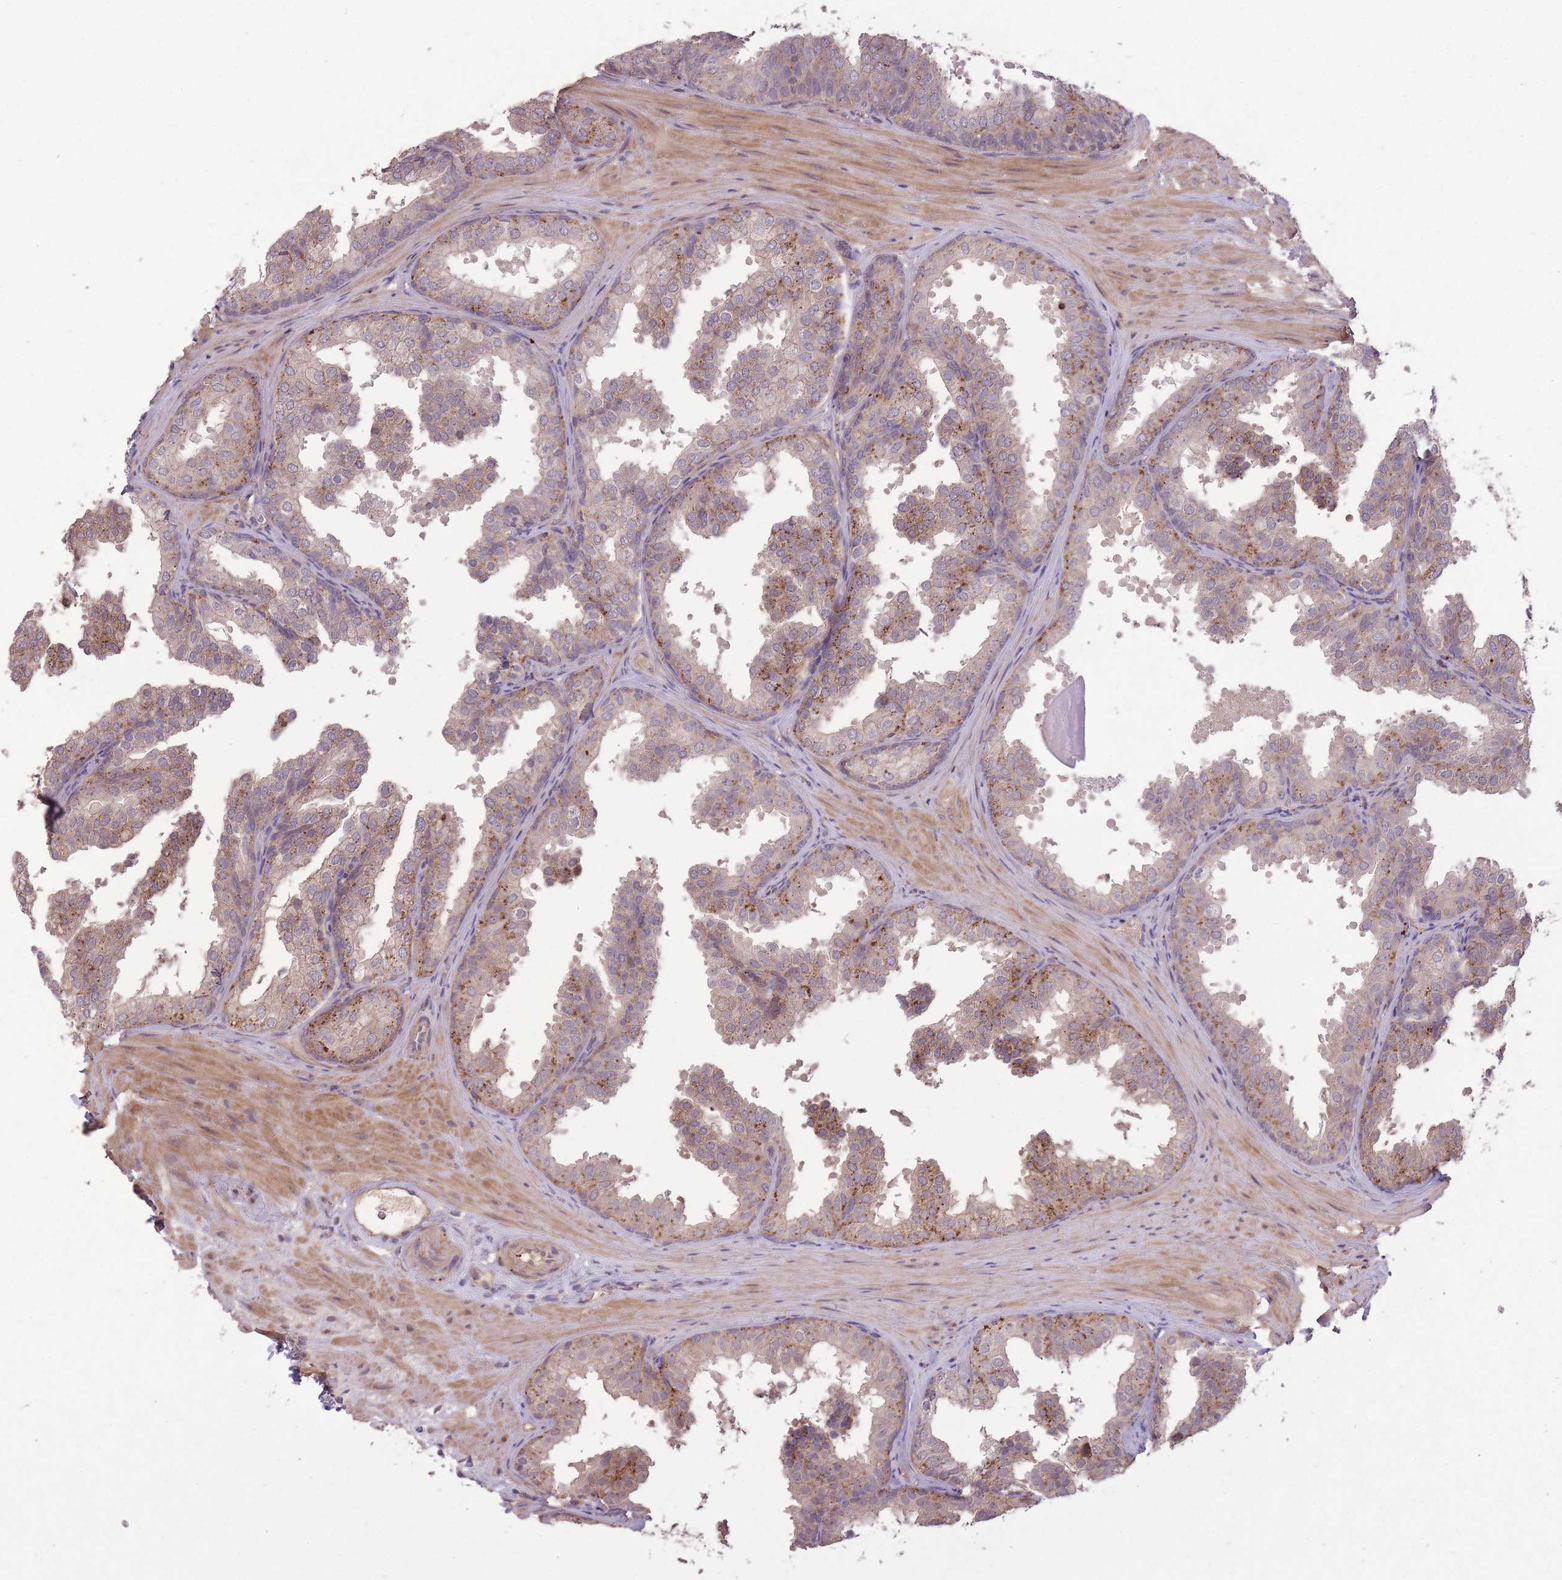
{"staining": {"intensity": "moderate", "quantity": "25%-75%", "location": "cytoplasmic/membranous"}, "tissue": "prostate", "cell_type": "Glandular cells", "image_type": "normal", "snomed": [{"axis": "morphology", "description": "Normal tissue, NOS"}, {"axis": "topography", "description": "Prostate"}], "caption": "Immunohistochemistry of normal prostate demonstrates medium levels of moderate cytoplasmic/membranous positivity in approximately 25%-75% of glandular cells.", "gene": "POLR3F", "patient": {"sex": "male", "age": 37}}